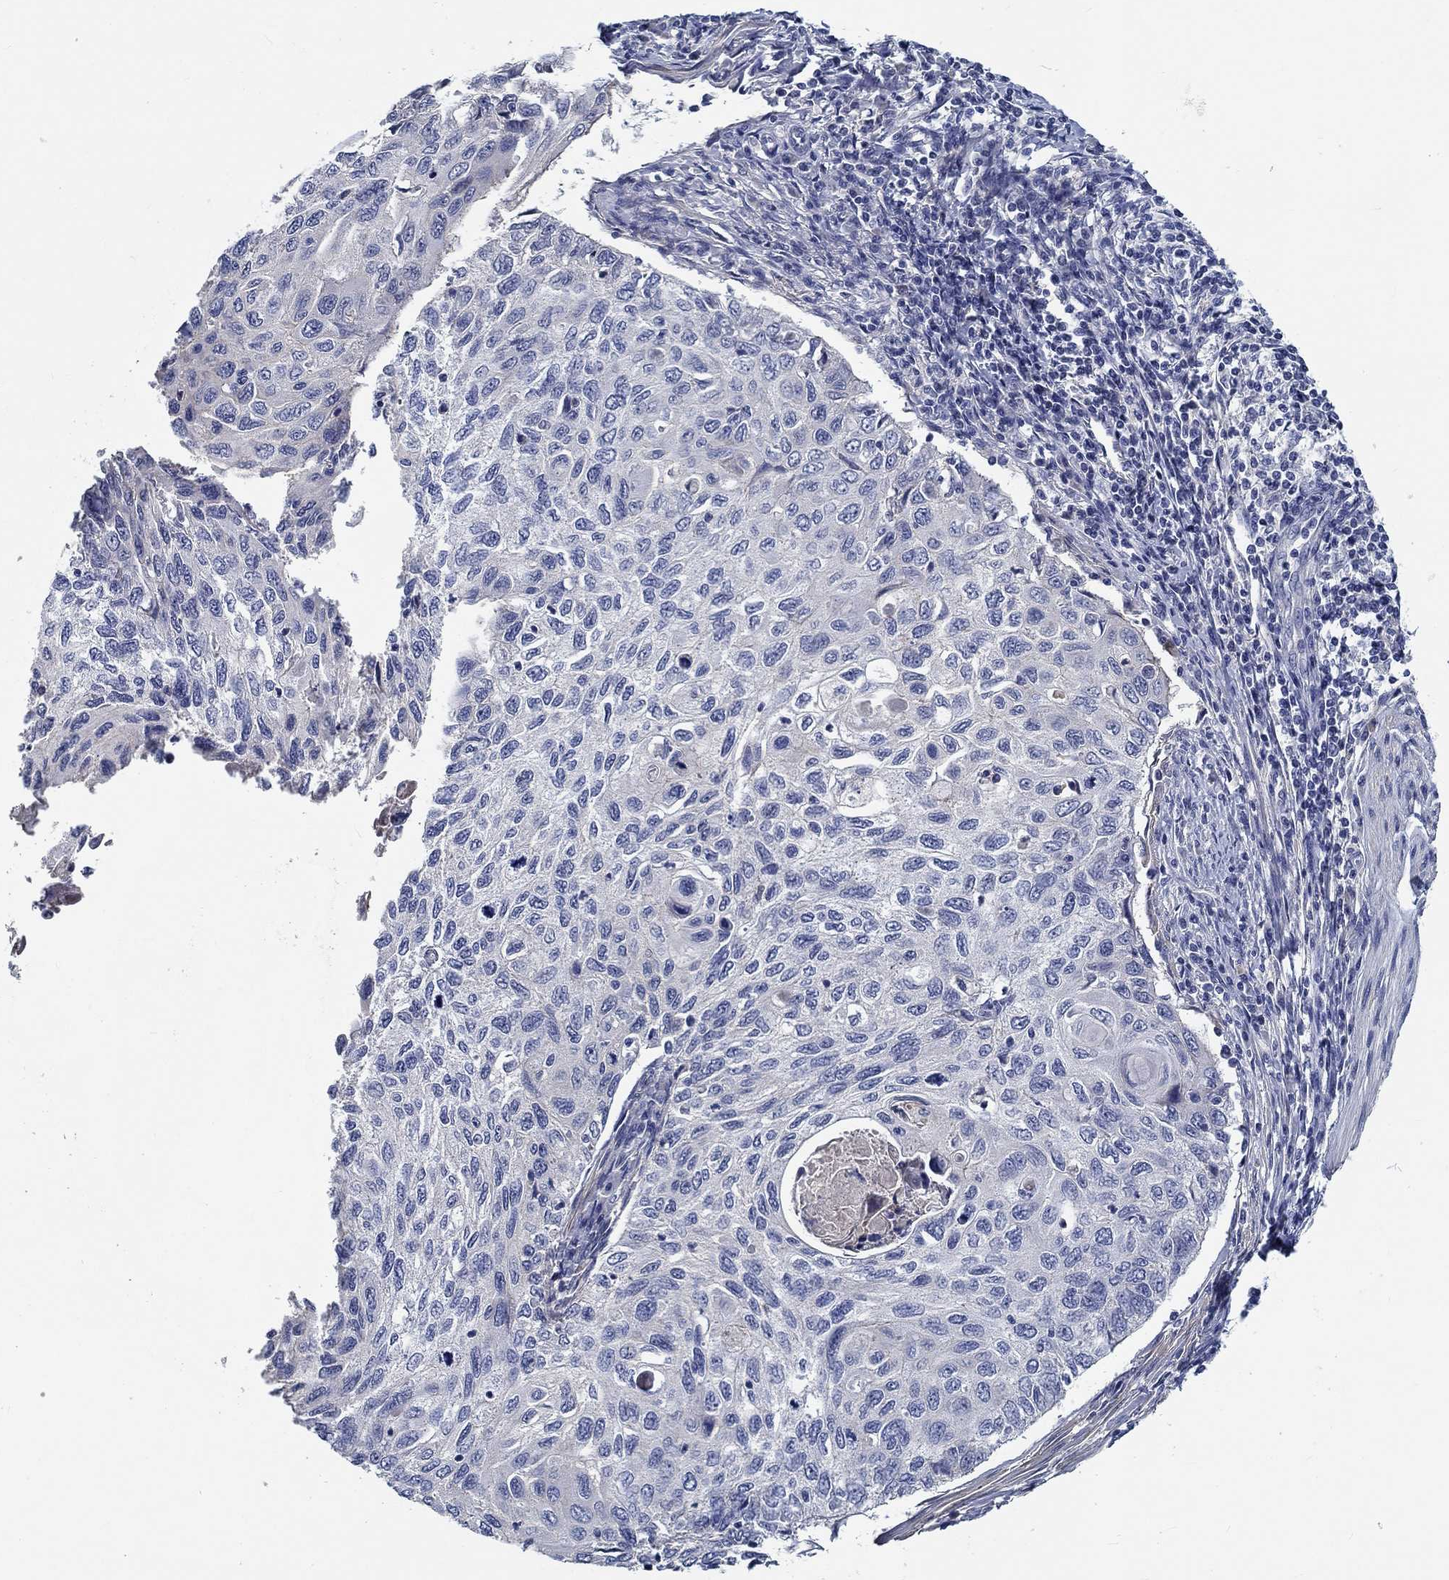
{"staining": {"intensity": "negative", "quantity": "none", "location": "none"}, "tissue": "cervical cancer", "cell_type": "Tumor cells", "image_type": "cancer", "snomed": [{"axis": "morphology", "description": "Squamous cell carcinoma, NOS"}, {"axis": "topography", "description": "Cervix"}], "caption": "Squamous cell carcinoma (cervical) was stained to show a protein in brown. There is no significant expression in tumor cells. Nuclei are stained in blue.", "gene": "MYBPC1", "patient": {"sex": "female", "age": 70}}